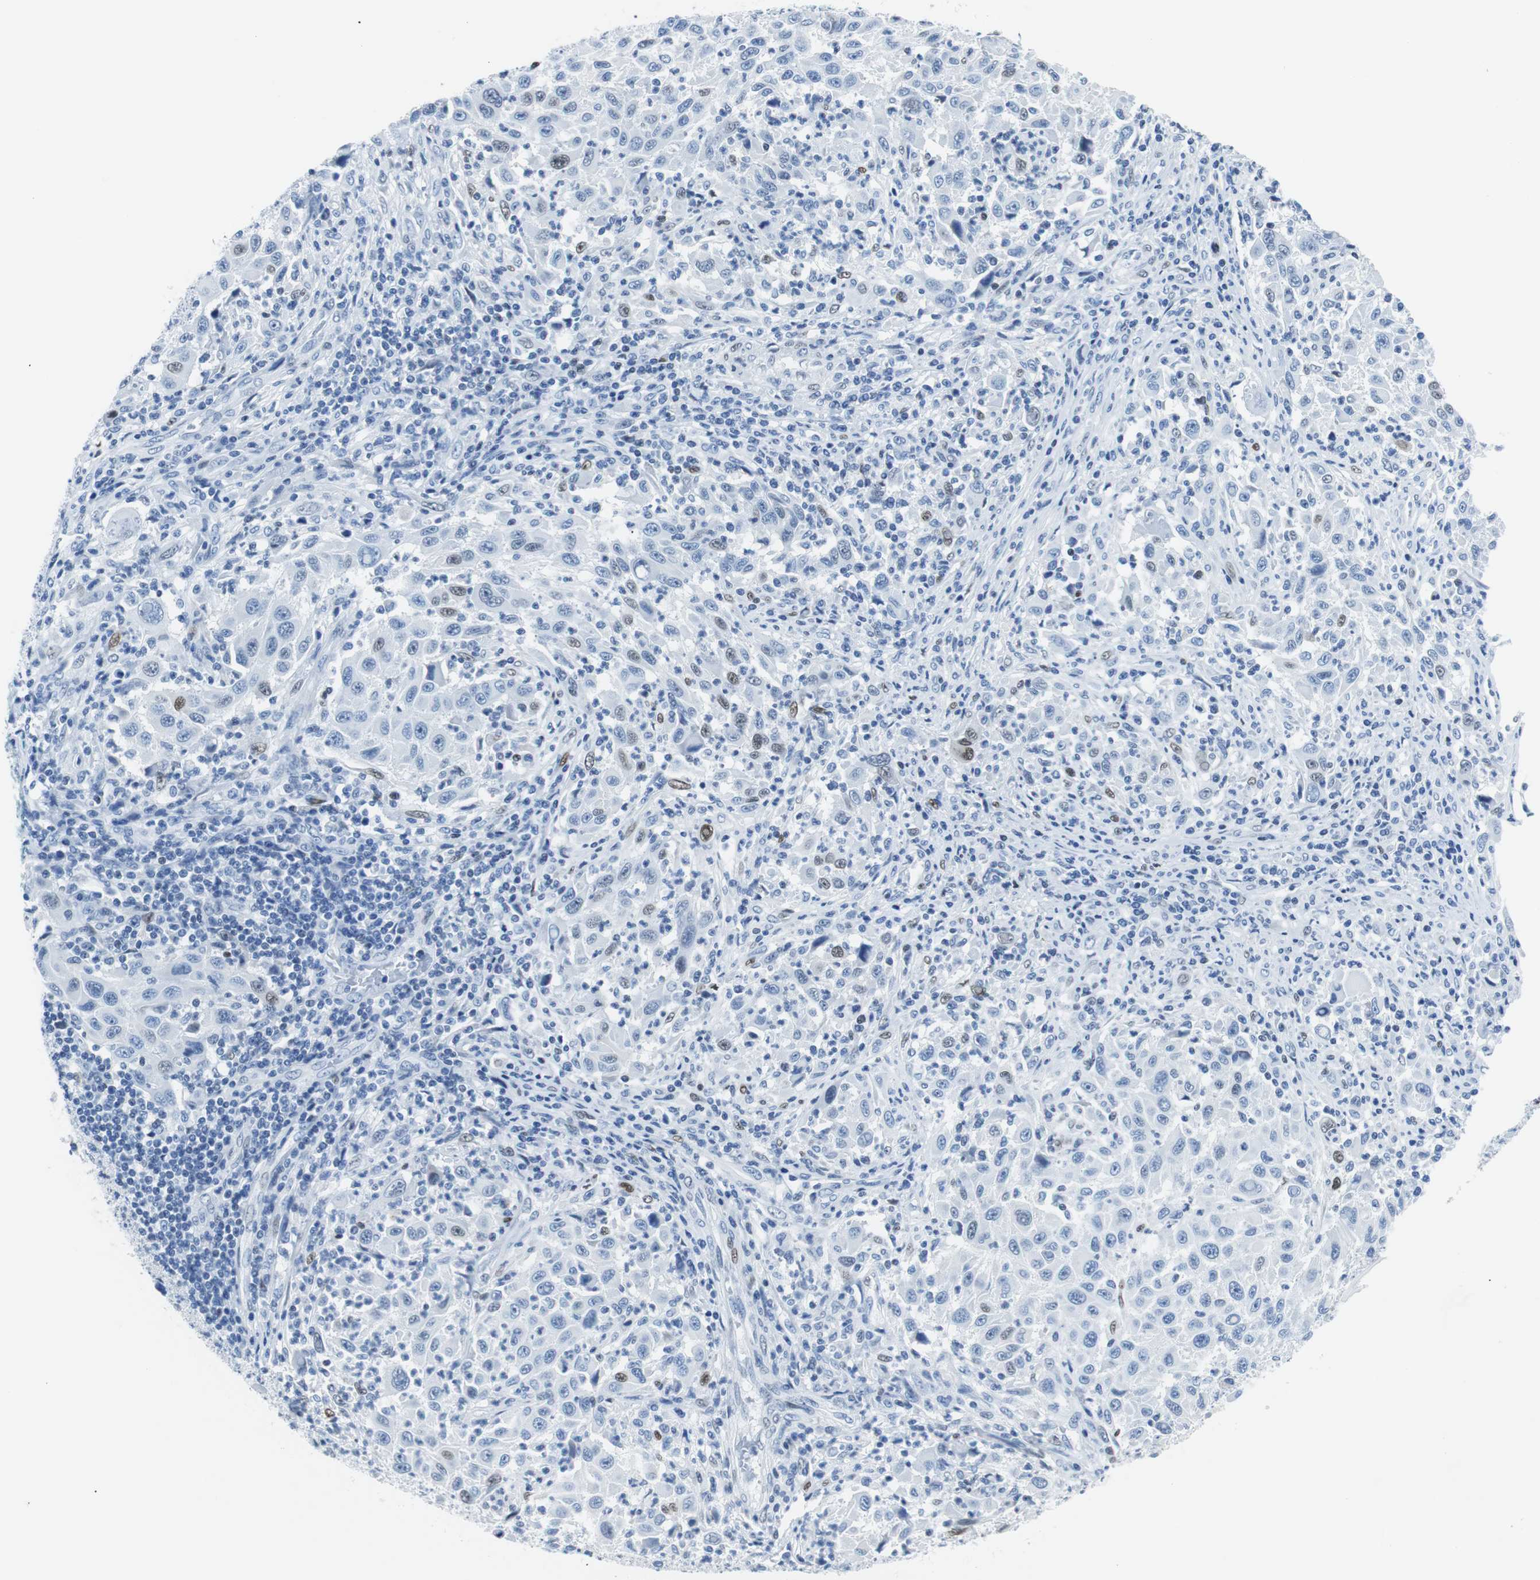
{"staining": {"intensity": "weak", "quantity": "<25%", "location": "nuclear"}, "tissue": "melanoma", "cell_type": "Tumor cells", "image_type": "cancer", "snomed": [{"axis": "morphology", "description": "Malignant melanoma, Metastatic site"}, {"axis": "topography", "description": "Lymph node"}], "caption": "This is a photomicrograph of immunohistochemistry (IHC) staining of melanoma, which shows no expression in tumor cells.", "gene": "JUN", "patient": {"sex": "male", "age": 61}}